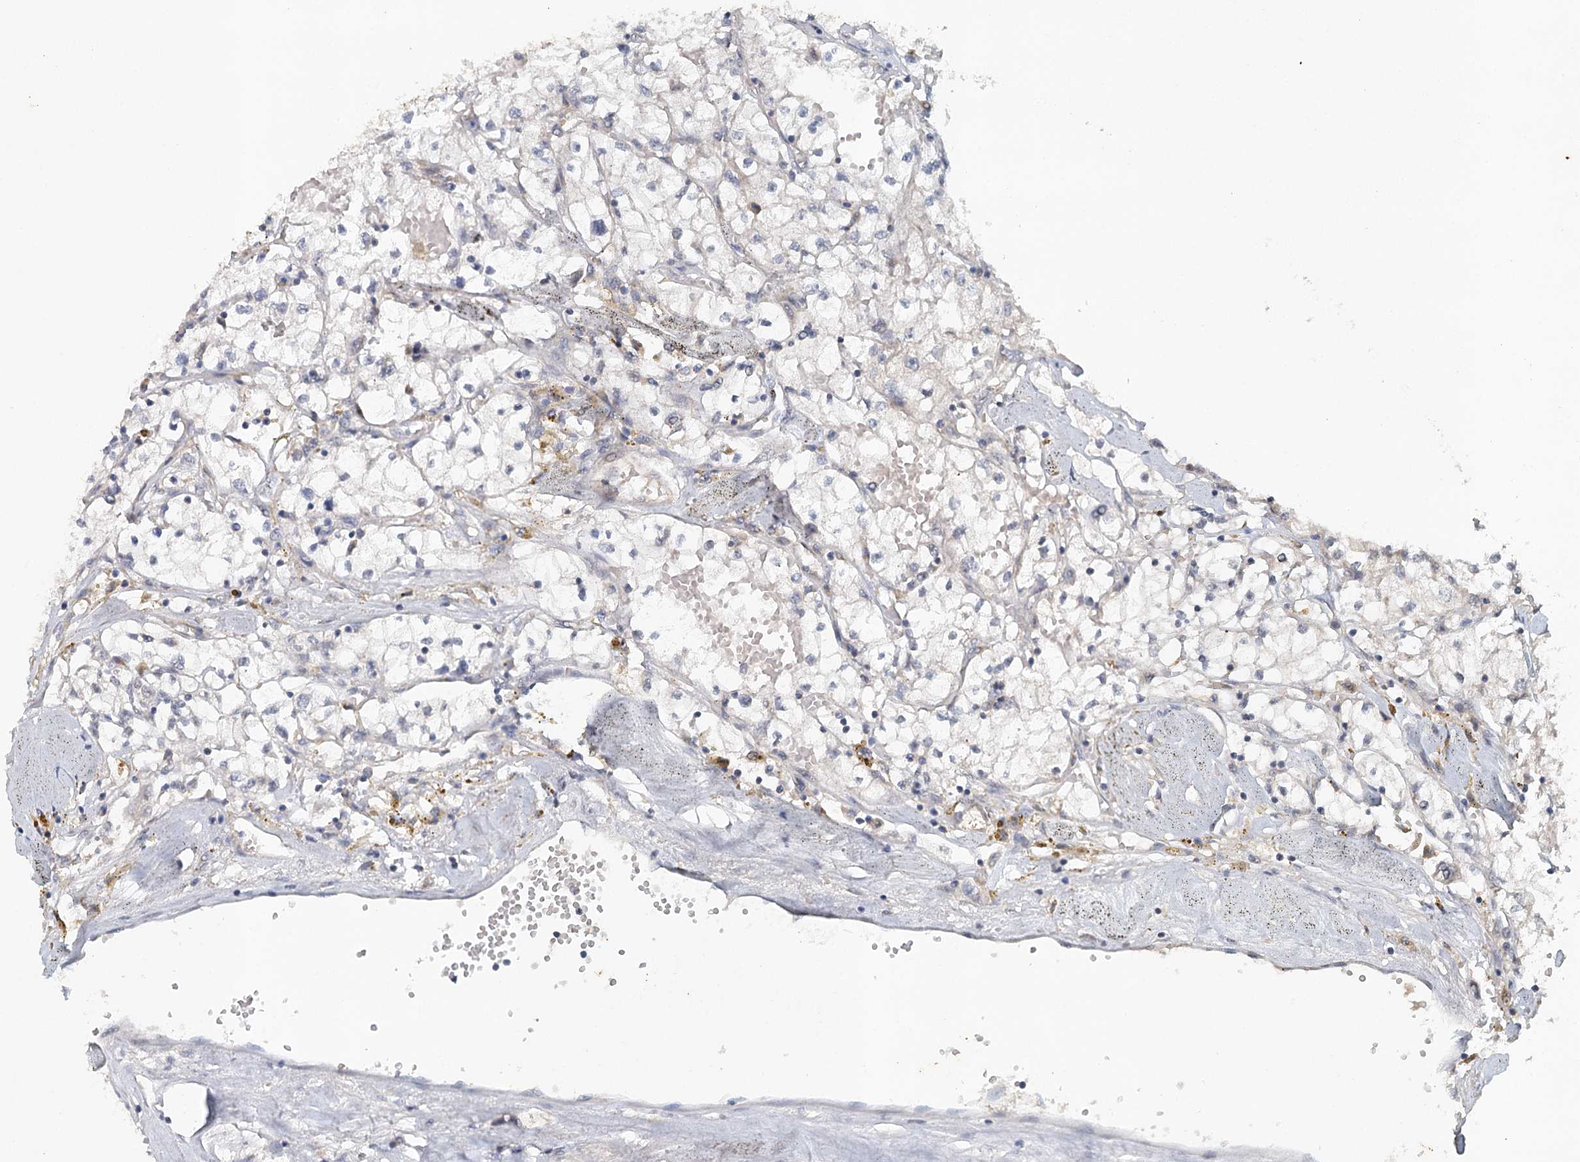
{"staining": {"intensity": "negative", "quantity": "none", "location": "none"}, "tissue": "renal cancer", "cell_type": "Tumor cells", "image_type": "cancer", "snomed": [{"axis": "morphology", "description": "Adenocarcinoma, NOS"}, {"axis": "topography", "description": "Kidney"}], "caption": "Renal cancer (adenocarcinoma) stained for a protein using immunohistochemistry (IHC) displays no staining tumor cells.", "gene": "SYNPO", "patient": {"sex": "male", "age": 56}}